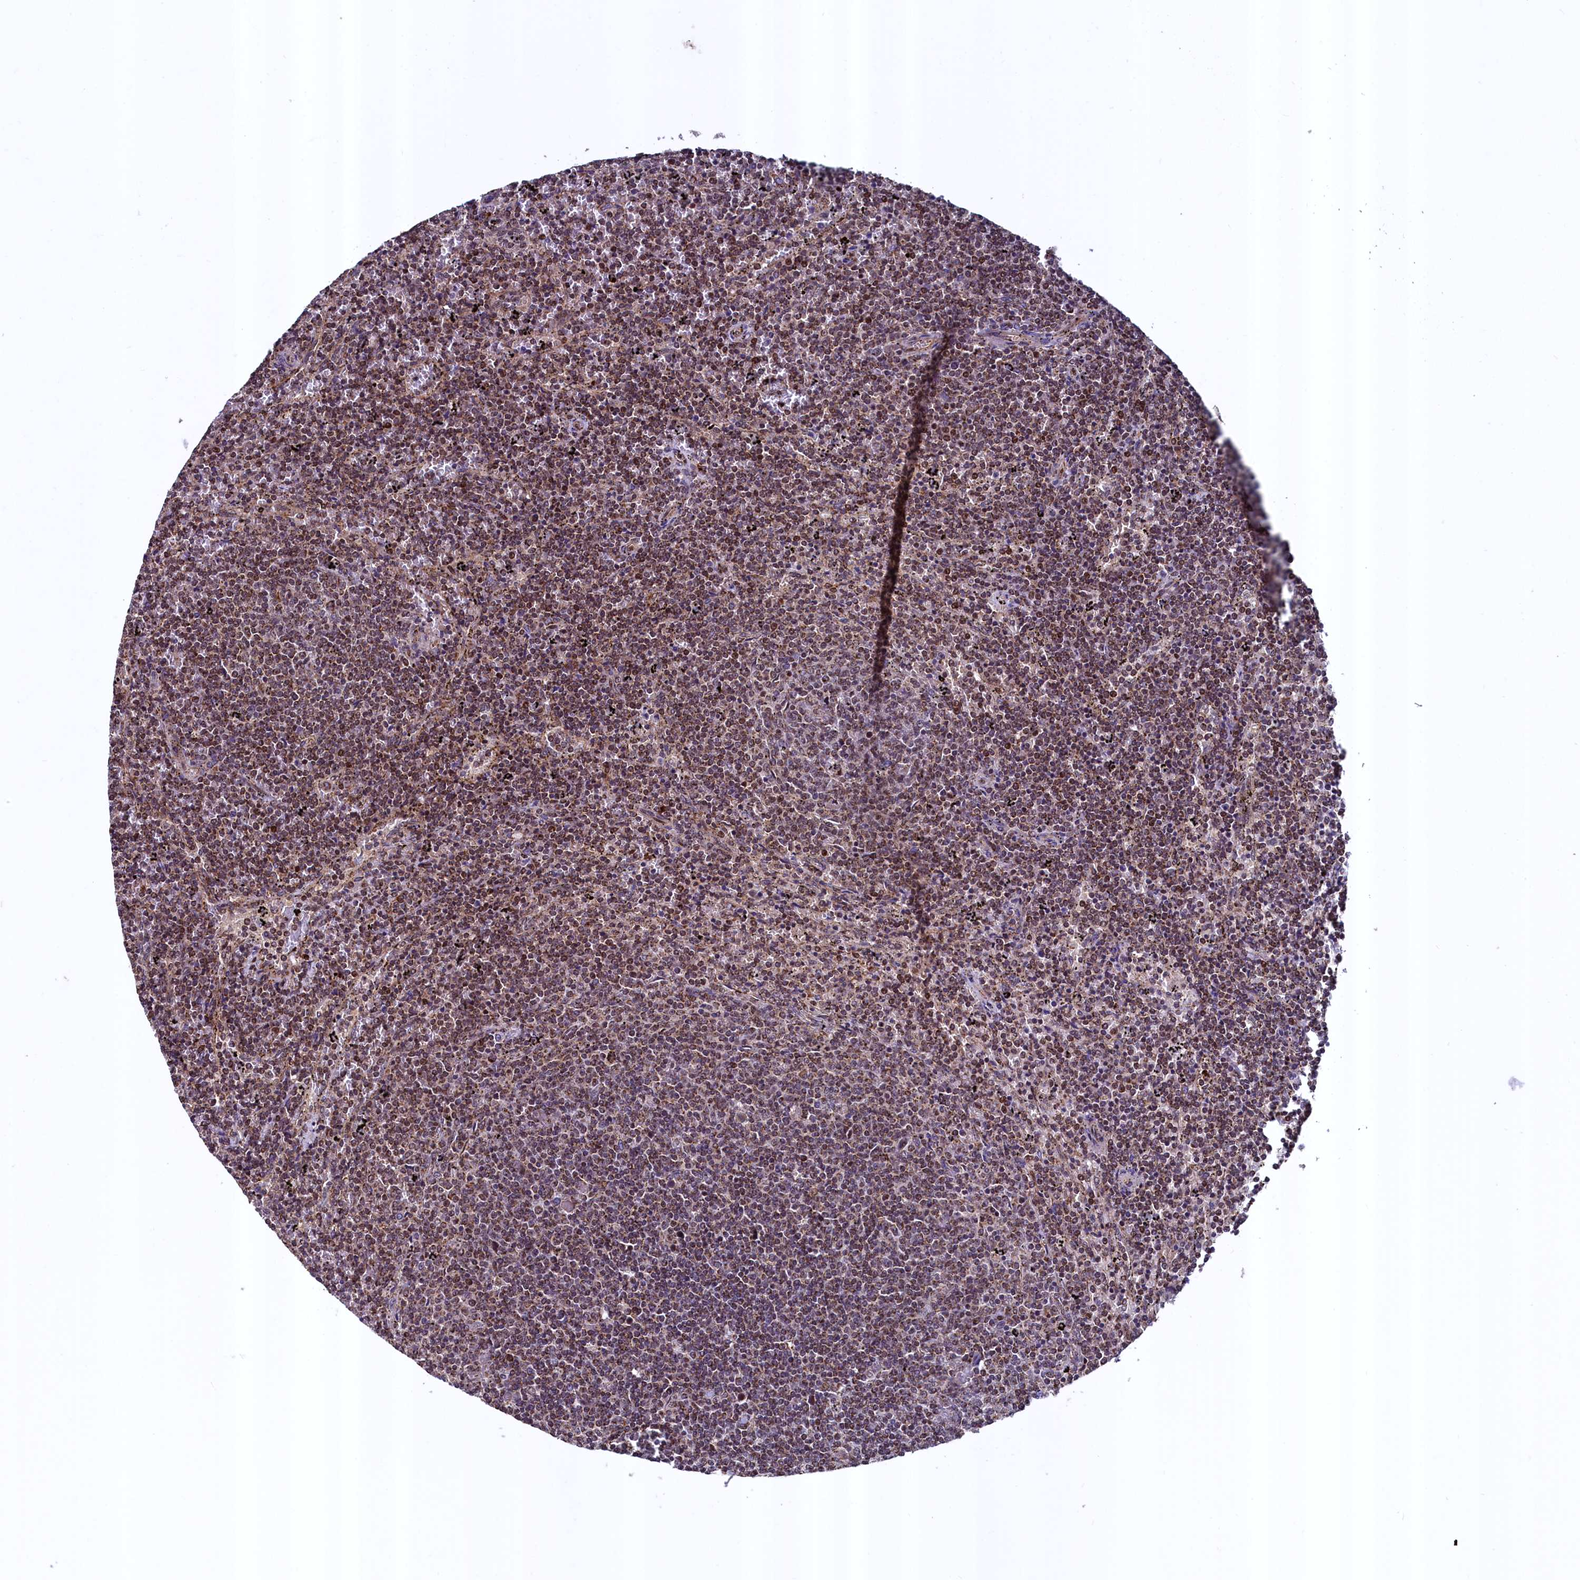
{"staining": {"intensity": "moderate", "quantity": ">75%", "location": "cytoplasmic/membranous"}, "tissue": "lymphoma", "cell_type": "Tumor cells", "image_type": "cancer", "snomed": [{"axis": "morphology", "description": "Malignant lymphoma, non-Hodgkin's type, Low grade"}, {"axis": "topography", "description": "Spleen"}], "caption": "IHC image of human malignant lymphoma, non-Hodgkin's type (low-grade) stained for a protein (brown), which shows medium levels of moderate cytoplasmic/membranous staining in approximately >75% of tumor cells.", "gene": "ZNF577", "patient": {"sex": "female", "age": 50}}